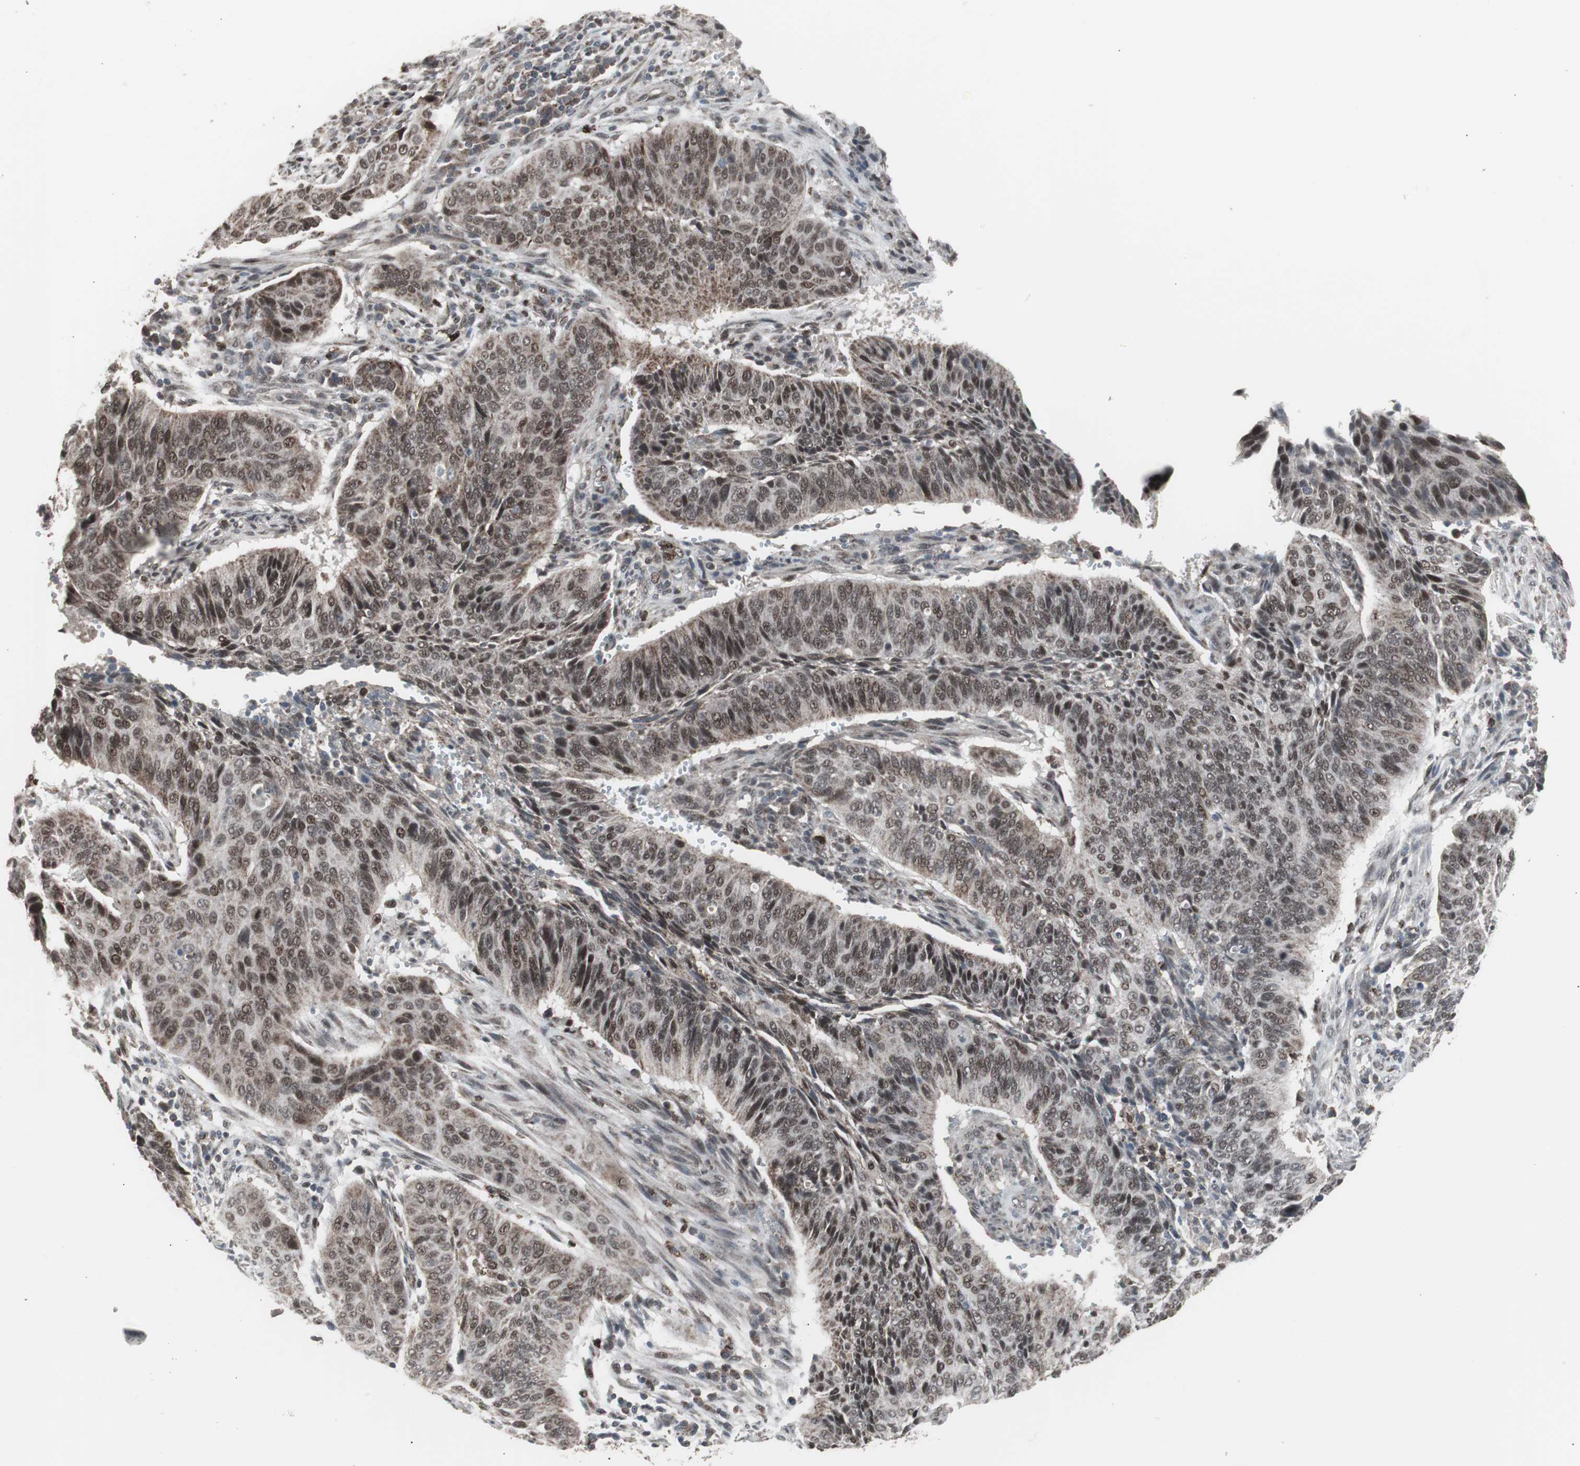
{"staining": {"intensity": "moderate", "quantity": ">75%", "location": "nuclear"}, "tissue": "cervical cancer", "cell_type": "Tumor cells", "image_type": "cancer", "snomed": [{"axis": "morphology", "description": "Squamous cell carcinoma, NOS"}, {"axis": "topography", "description": "Cervix"}], "caption": "Brown immunohistochemical staining in cervical cancer (squamous cell carcinoma) displays moderate nuclear expression in about >75% of tumor cells. (DAB (3,3'-diaminobenzidine) = brown stain, brightfield microscopy at high magnification).", "gene": "RXRA", "patient": {"sex": "female", "age": 39}}